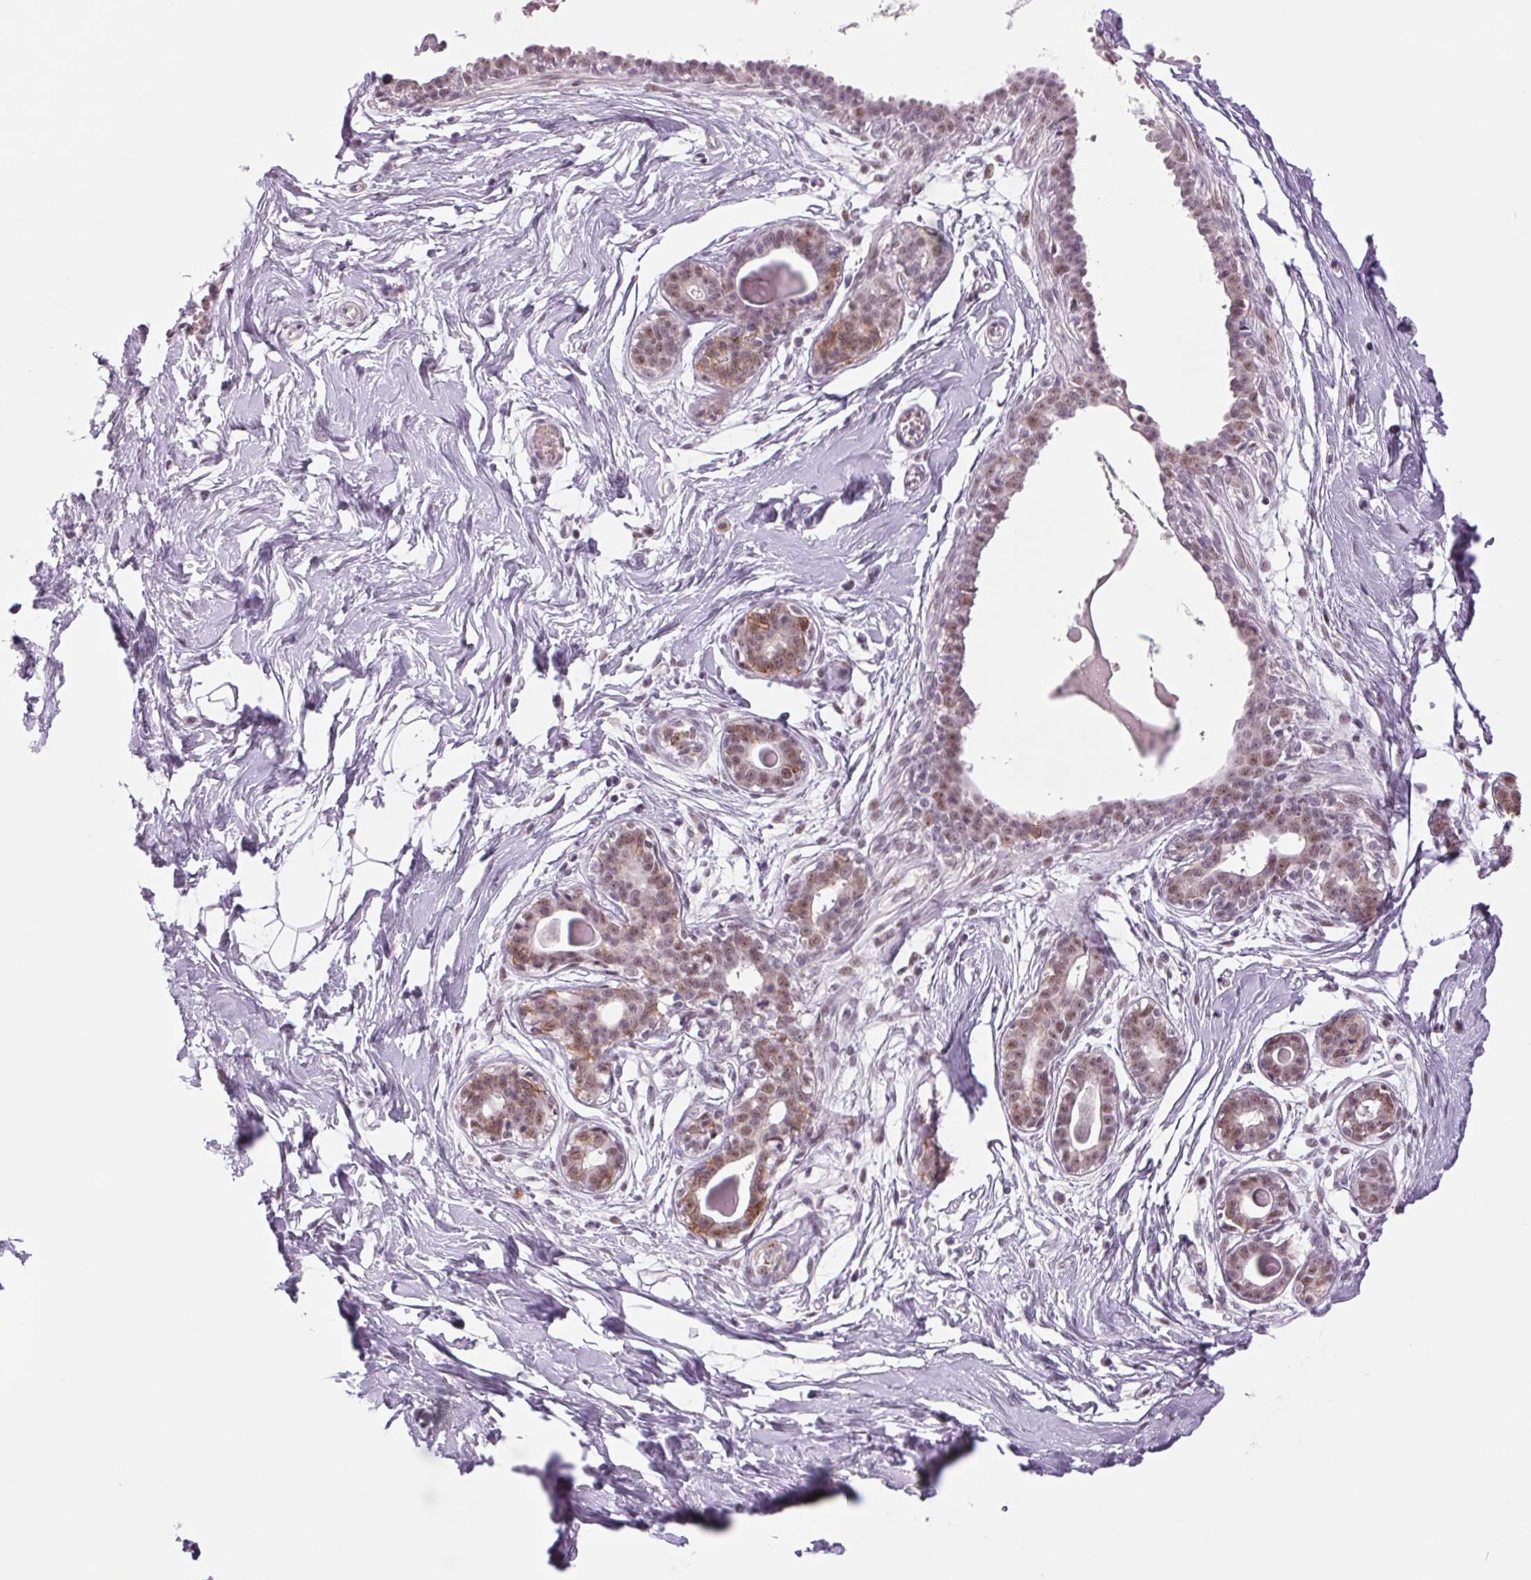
{"staining": {"intensity": "moderate", "quantity": "<25%", "location": "nuclear"}, "tissue": "breast", "cell_type": "Adipocytes", "image_type": "normal", "snomed": [{"axis": "morphology", "description": "Normal tissue, NOS"}, {"axis": "topography", "description": "Breast"}], "caption": "Protein staining demonstrates moderate nuclear positivity in approximately <25% of adipocytes in normal breast.", "gene": "ZC3H14", "patient": {"sex": "female", "age": 45}}